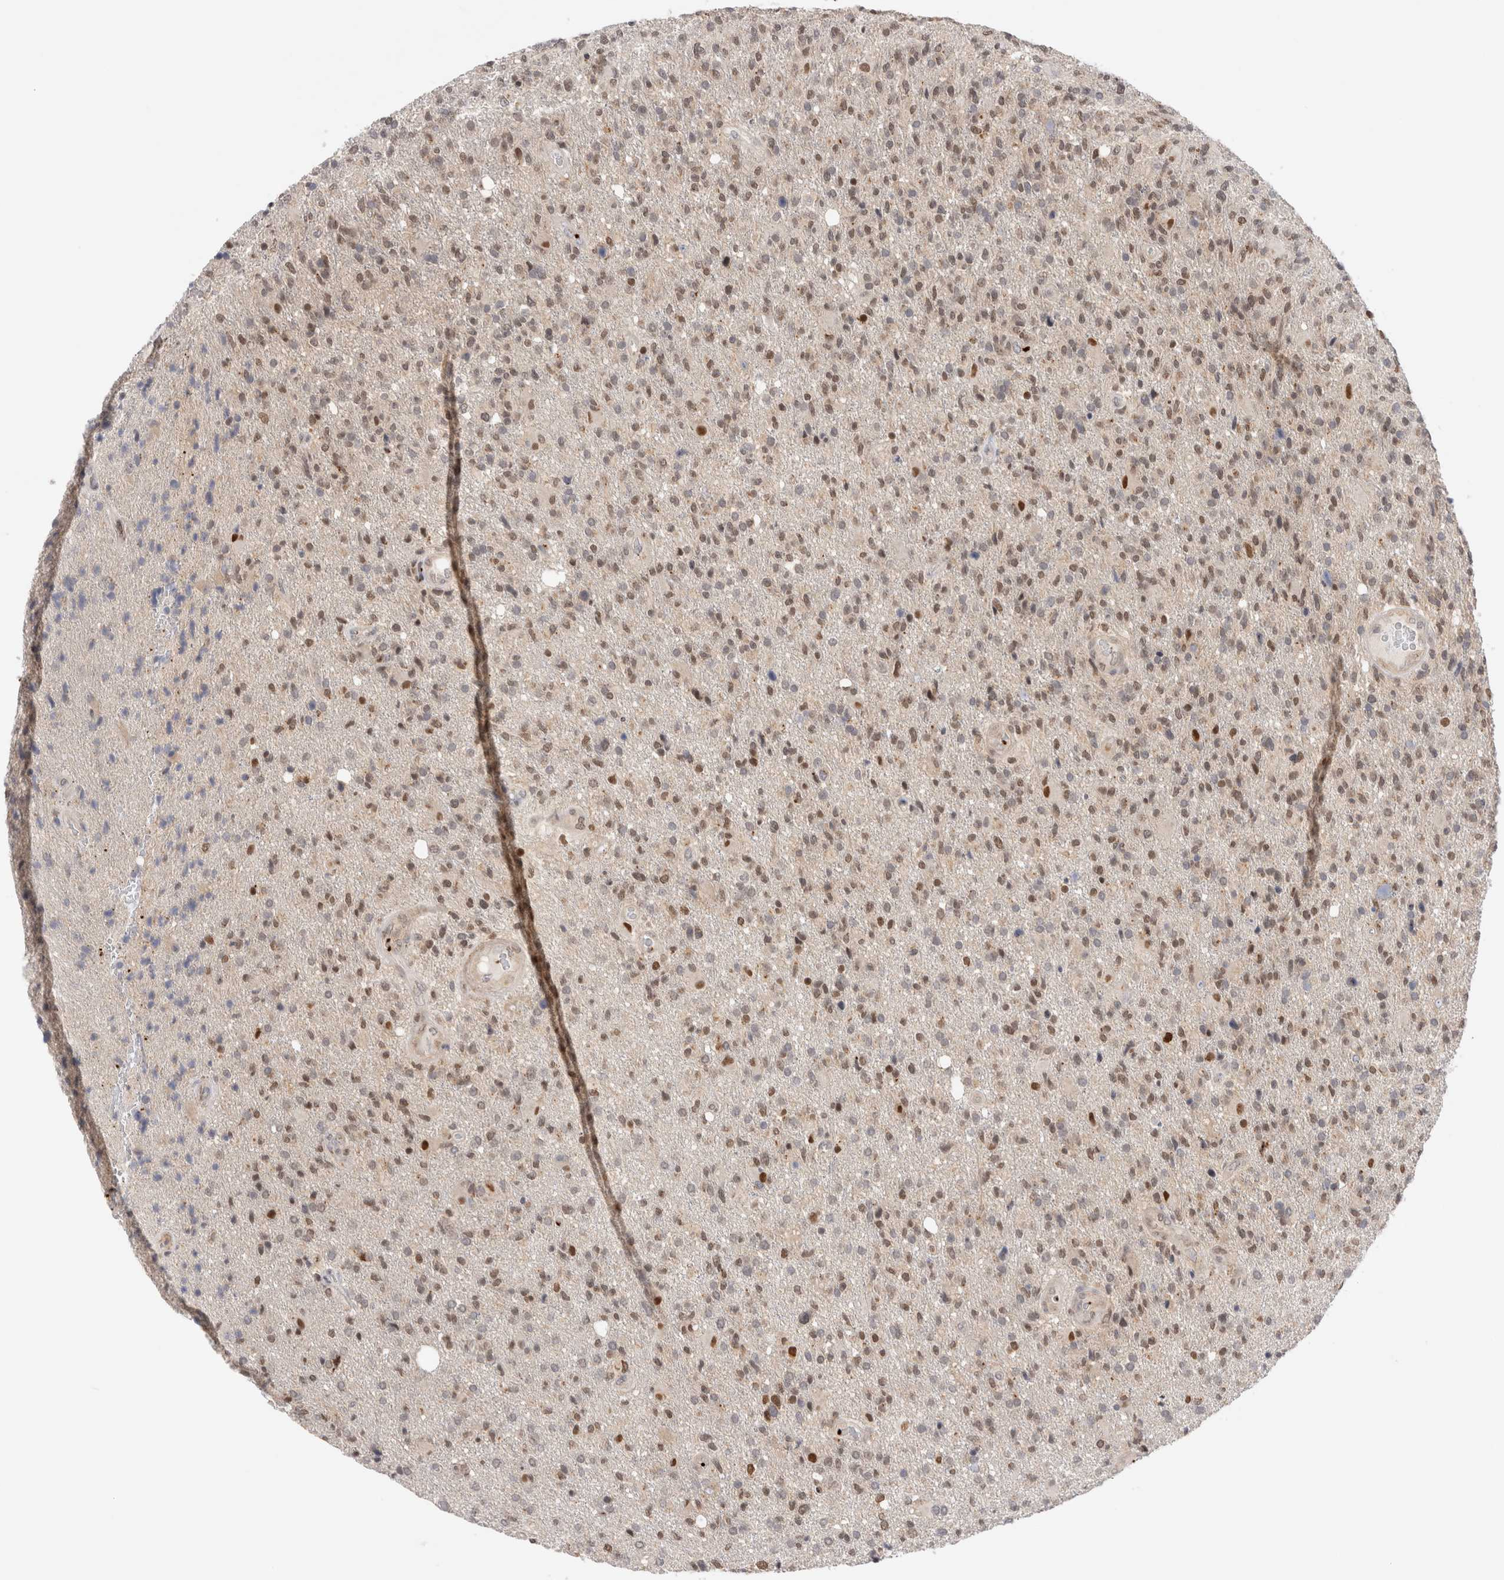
{"staining": {"intensity": "moderate", "quantity": "25%-75%", "location": "nuclear"}, "tissue": "glioma", "cell_type": "Tumor cells", "image_type": "cancer", "snomed": [{"axis": "morphology", "description": "Glioma, malignant, High grade"}, {"axis": "topography", "description": "Brain"}], "caption": "Moderate nuclear expression for a protein is identified in about 25%-75% of tumor cells of glioma using immunohistochemistry.", "gene": "VPS28", "patient": {"sex": "male", "age": 72}}